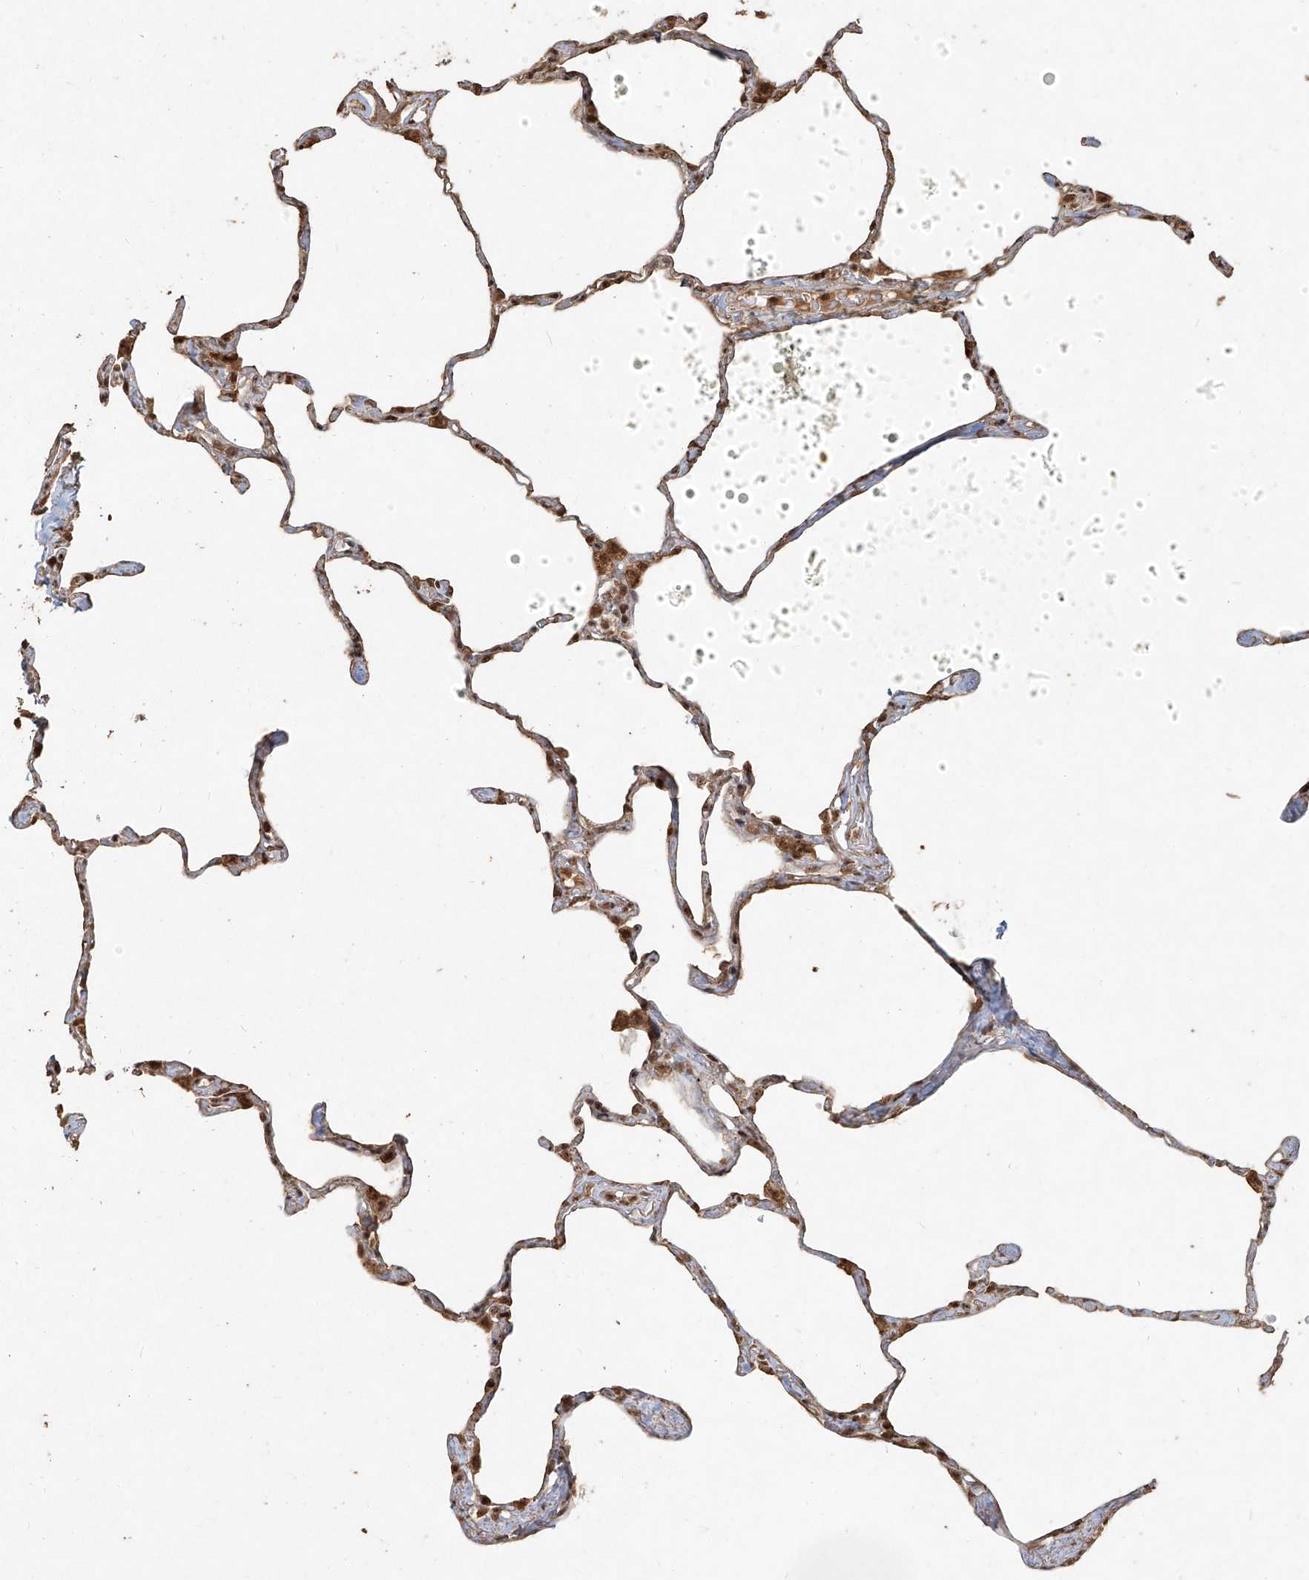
{"staining": {"intensity": "moderate", "quantity": ">75%", "location": "cytoplasmic/membranous,nuclear"}, "tissue": "lung", "cell_type": "Alveolar cells", "image_type": "normal", "snomed": [{"axis": "morphology", "description": "Normal tissue, NOS"}, {"axis": "topography", "description": "Lung"}], "caption": "Alveolar cells demonstrate medium levels of moderate cytoplasmic/membranous,nuclear expression in approximately >75% of cells in normal lung. The staining was performed using DAB (3,3'-diaminobenzidine) to visualize the protein expression in brown, while the nuclei were stained in blue with hematoxylin (Magnification: 20x).", "gene": "UBE2K", "patient": {"sex": "male", "age": 65}}